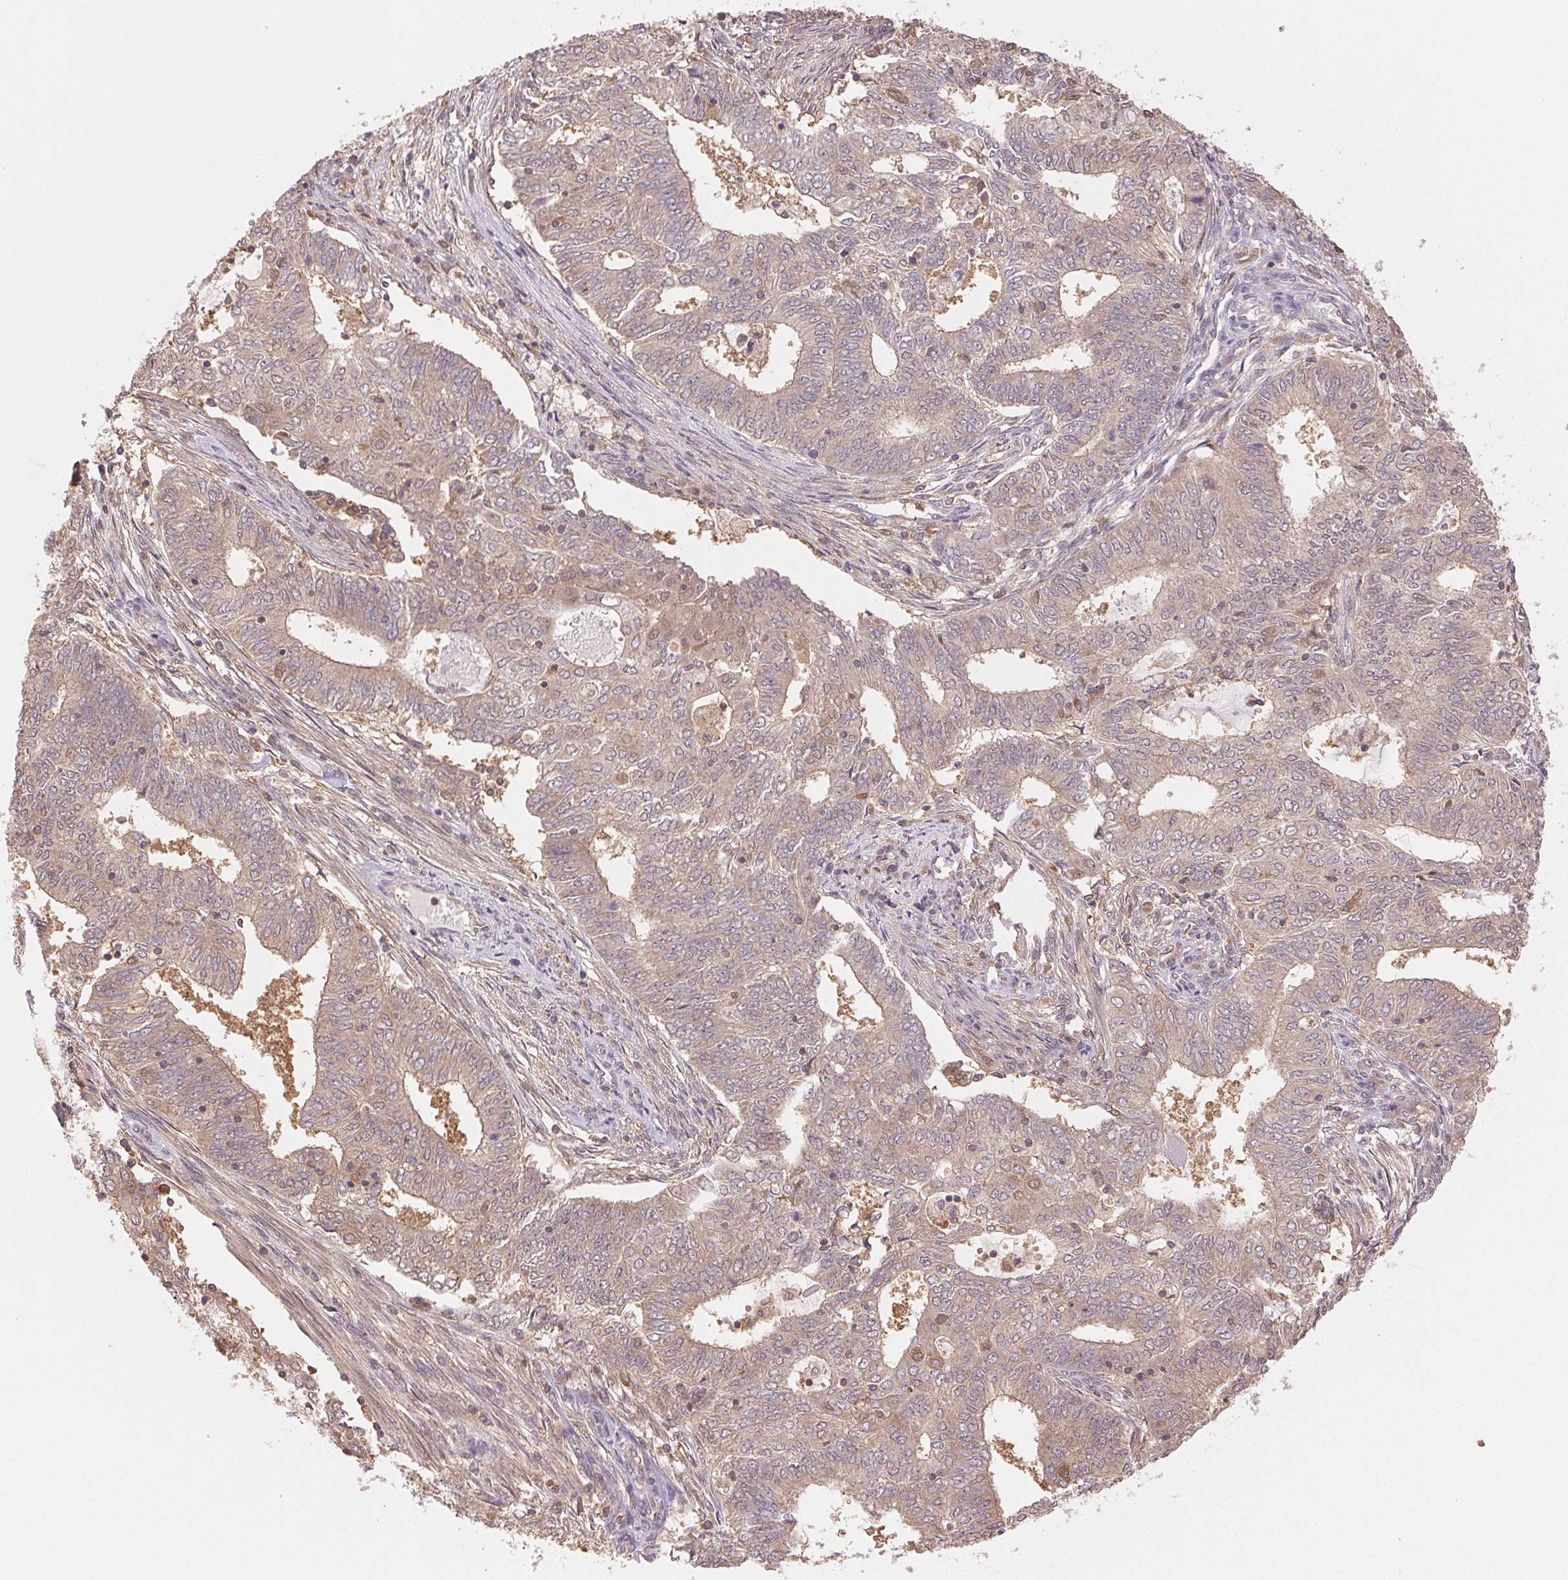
{"staining": {"intensity": "weak", "quantity": "25%-75%", "location": "cytoplasmic/membranous"}, "tissue": "endometrial cancer", "cell_type": "Tumor cells", "image_type": "cancer", "snomed": [{"axis": "morphology", "description": "Adenocarcinoma, NOS"}, {"axis": "topography", "description": "Endometrium"}], "caption": "Endometrial cancer (adenocarcinoma) tissue reveals weak cytoplasmic/membranous positivity in about 25%-75% of tumor cells", "gene": "GDI2", "patient": {"sex": "female", "age": 62}}